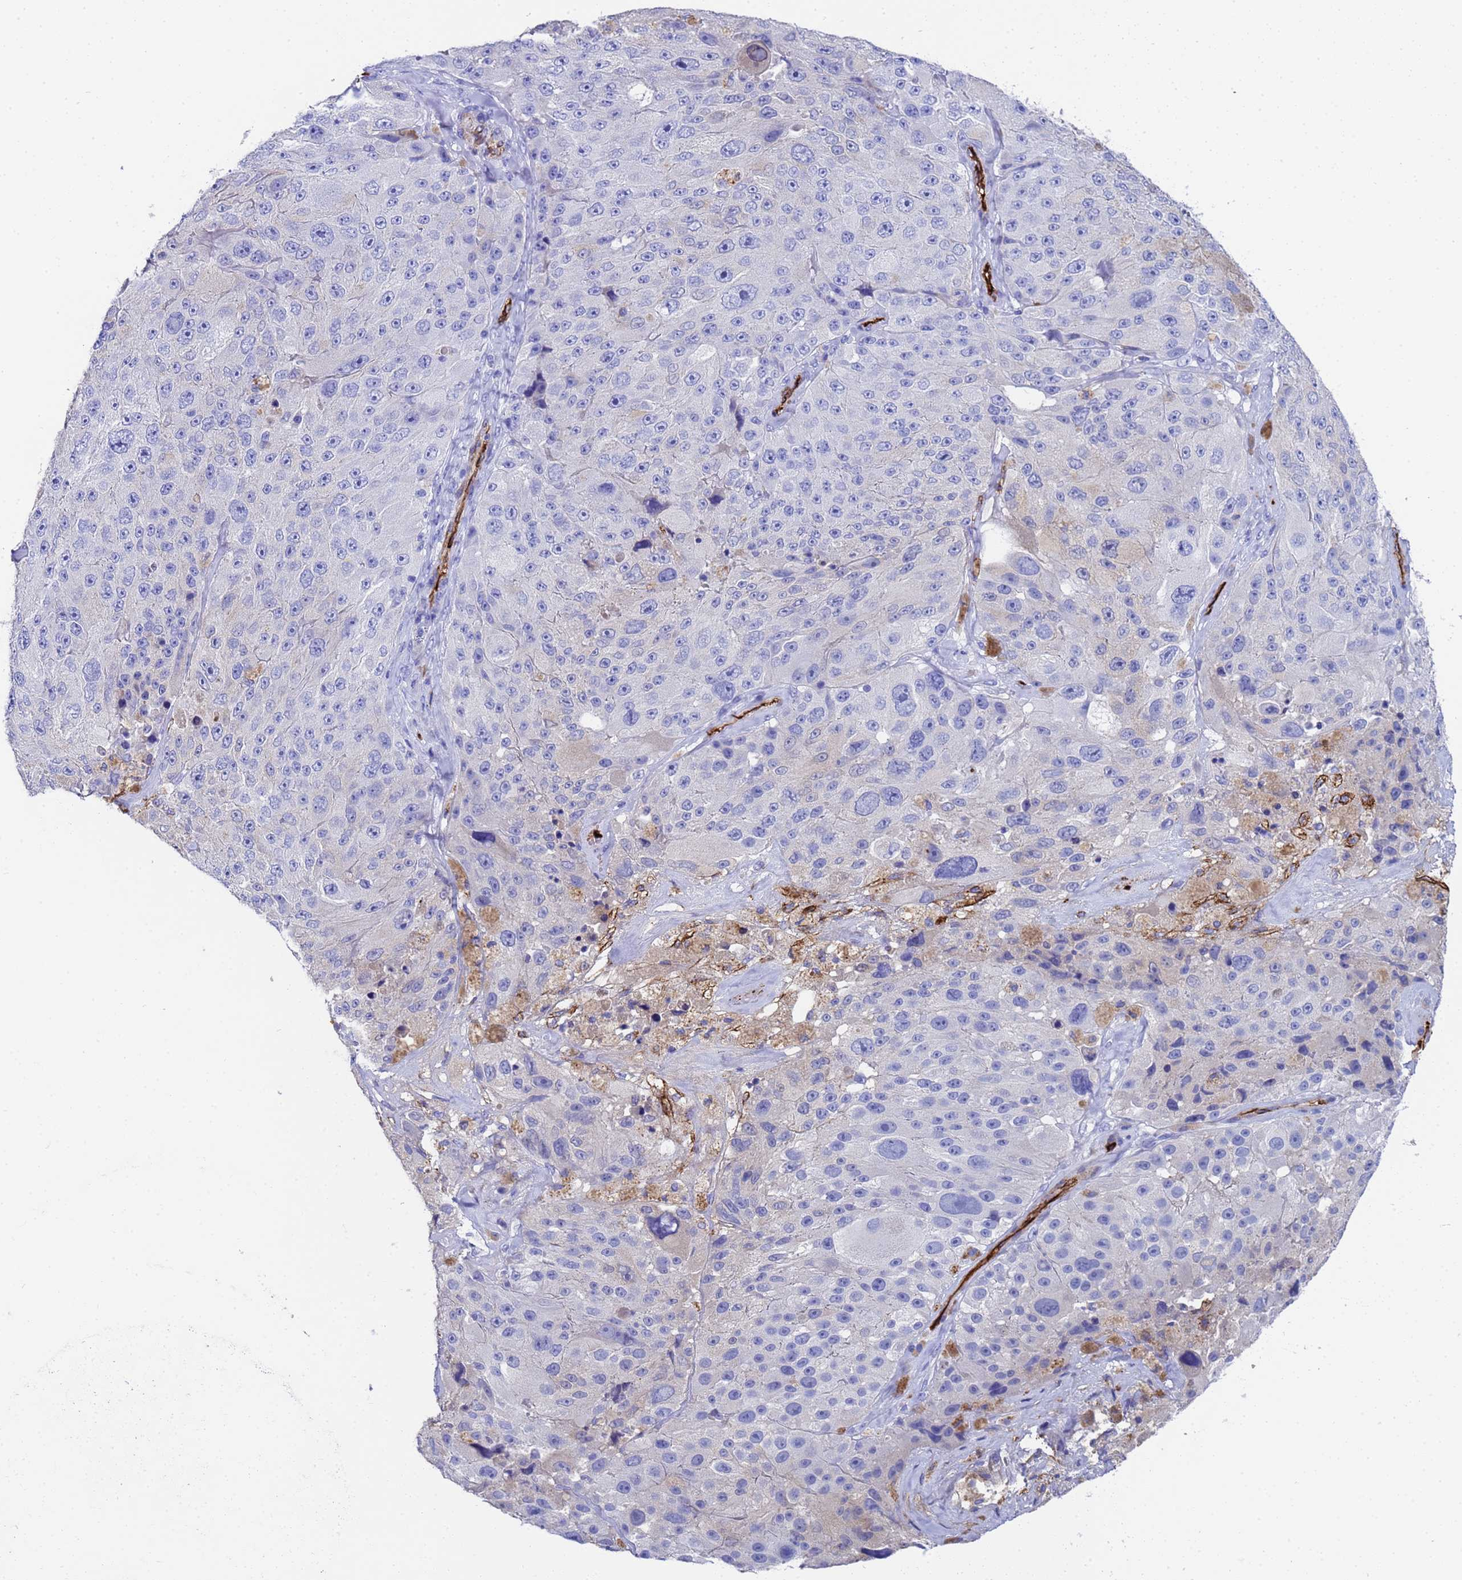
{"staining": {"intensity": "negative", "quantity": "none", "location": "none"}, "tissue": "melanoma", "cell_type": "Tumor cells", "image_type": "cancer", "snomed": [{"axis": "morphology", "description": "Malignant melanoma, Metastatic site"}, {"axis": "topography", "description": "Lymph node"}], "caption": "Melanoma was stained to show a protein in brown. There is no significant staining in tumor cells. Nuclei are stained in blue.", "gene": "ADIPOQ", "patient": {"sex": "male", "age": 62}}